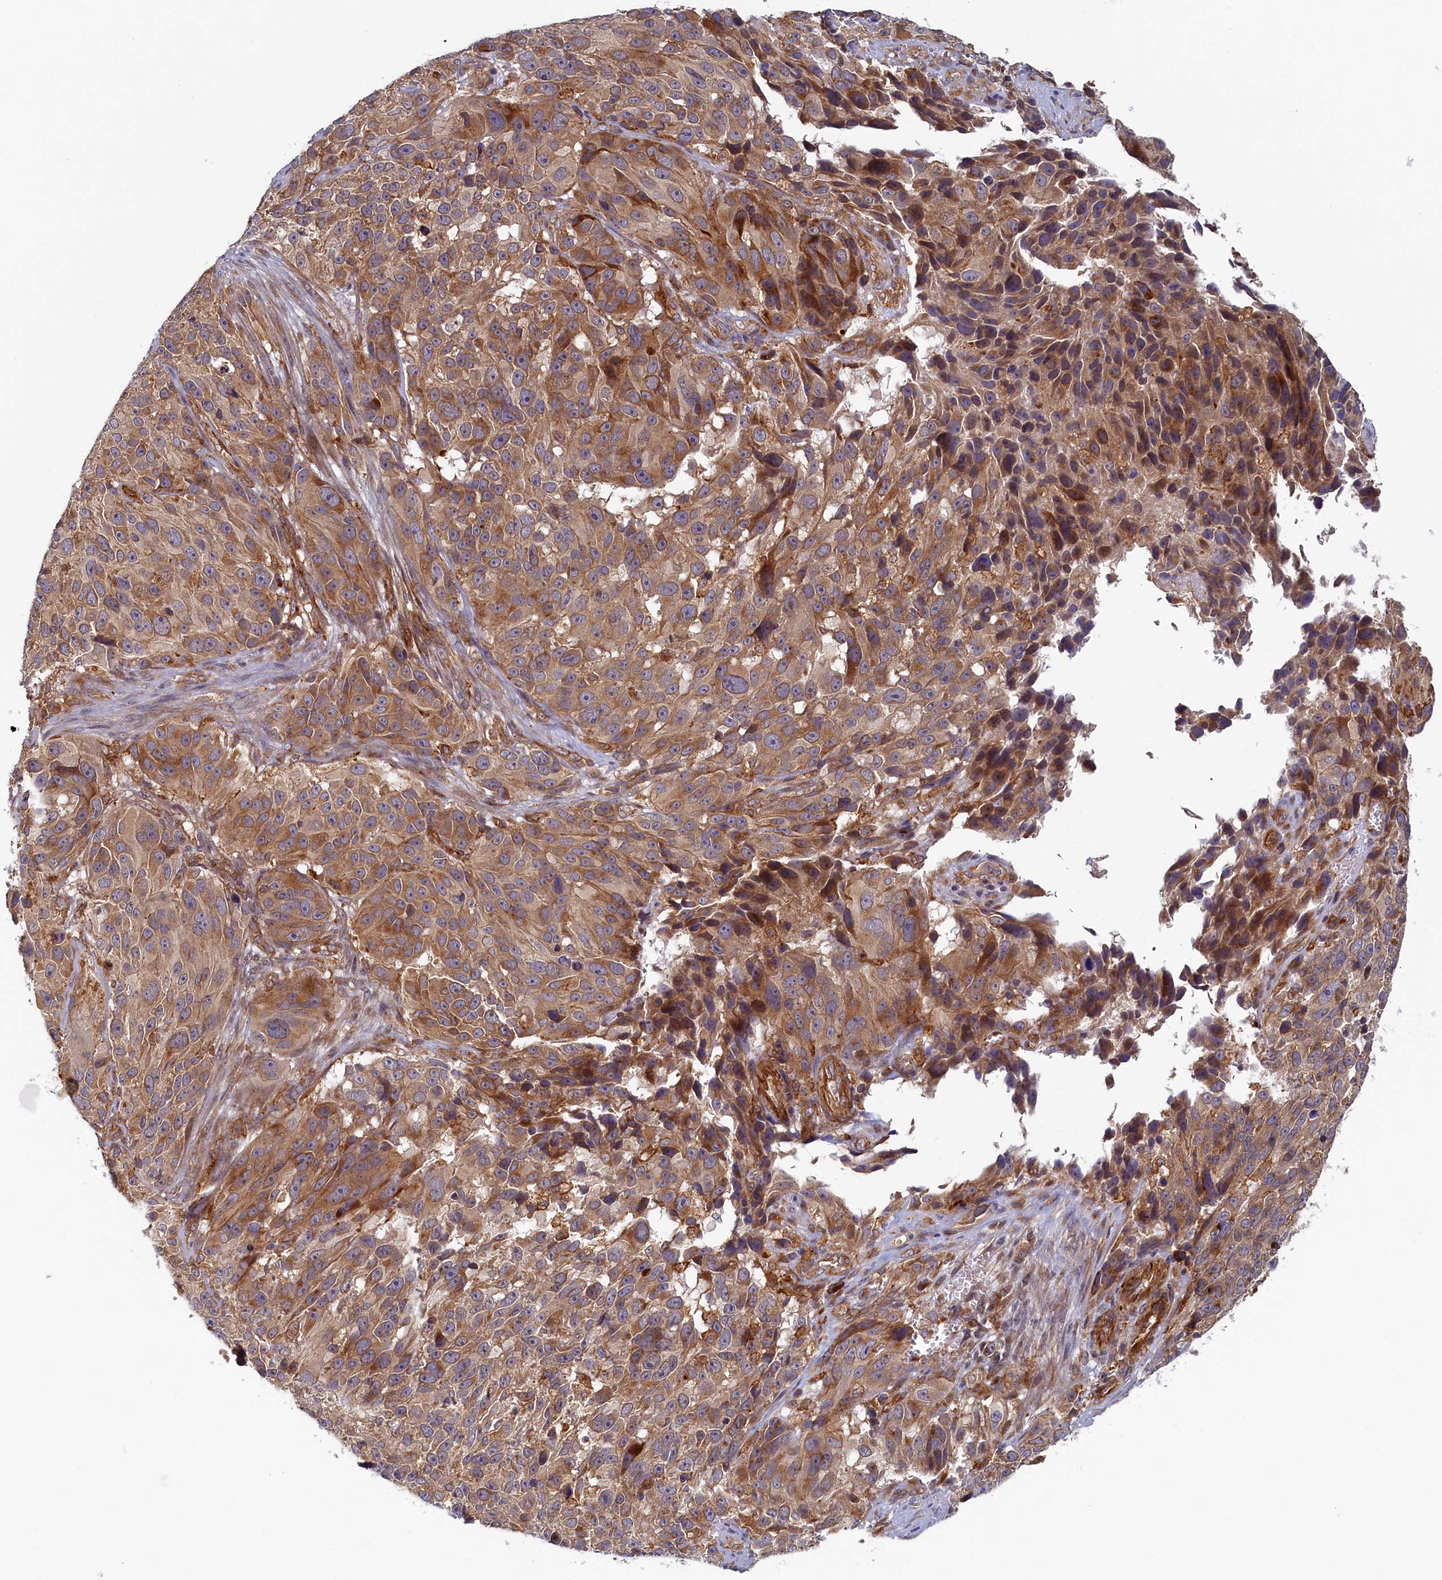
{"staining": {"intensity": "moderate", "quantity": ">75%", "location": "cytoplasmic/membranous"}, "tissue": "melanoma", "cell_type": "Tumor cells", "image_type": "cancer", "snomed": [{"axis": "morphology", "description": "Malignant melanoma, NOS"}, {"axis": "topography", "description": "Skin"}], "caption": "Immunohistochemical staining of melanoma shows medium levels of moderate cytoplasmic/membranous protein expression in about >75% of tumor cells.", "gene": "STX12", "patient": {"sex": "male", "age": 84}}